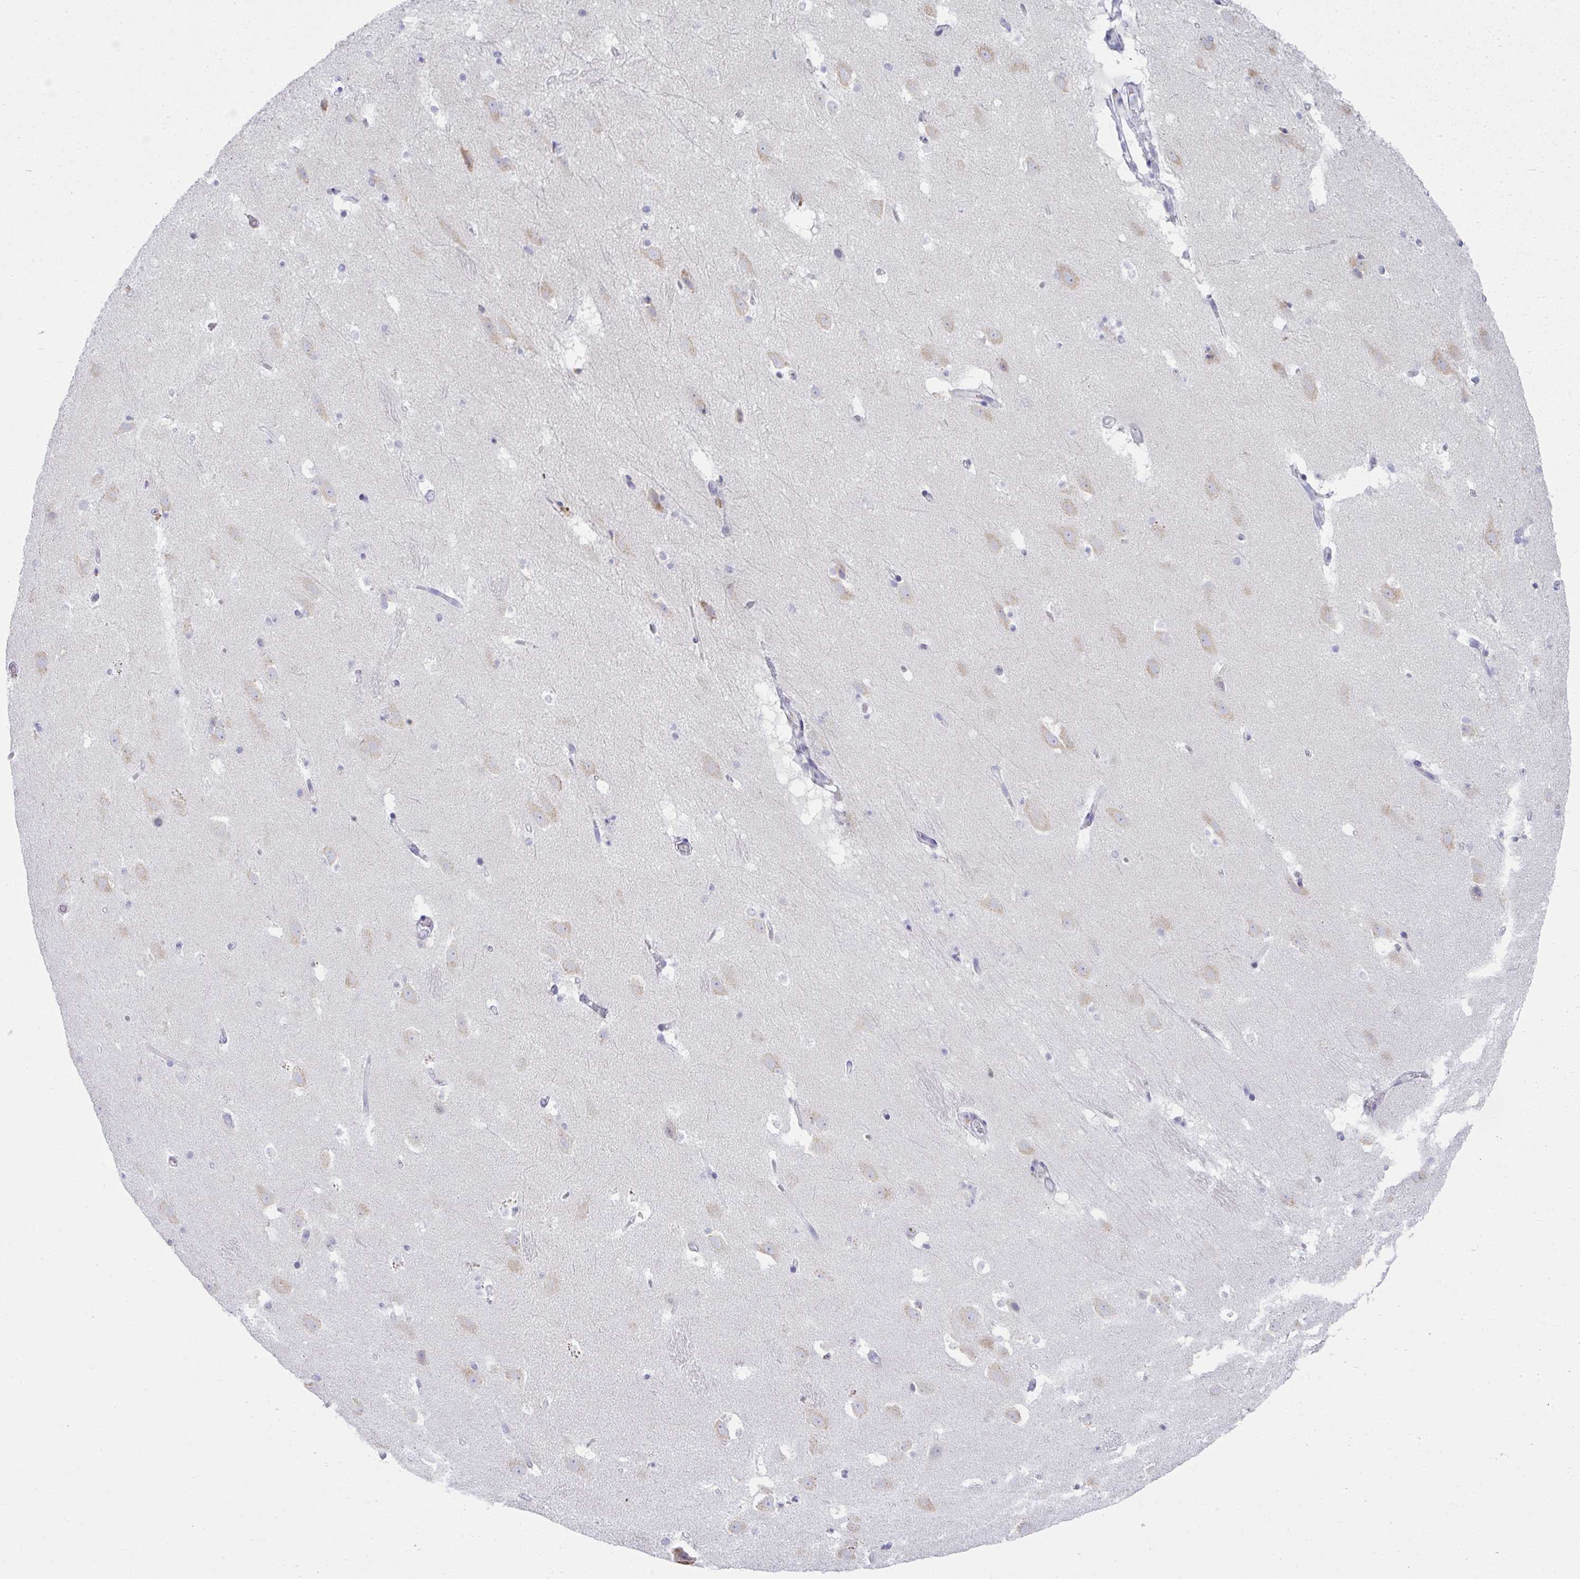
{"staining": {"intensity": "negative", "quantity": "none", "location": "none"}, "tissue": "caudate", "cell_type": "Glial cells", "image_type": "normal", "snomed": [{"axis": "morphology", "description": "Normal tissue, NOS"}, {"axis": "topography", "description": "Lateral ventricle wall"}], "caption": "Immunohistochemical staining of benign caudate demonstrates no significant positivity in glial cells. (DAB immunohistochemistry (IHC), high magnification).", "gene": "FASLG", "patient": {"sex": "male", "age": 37}}